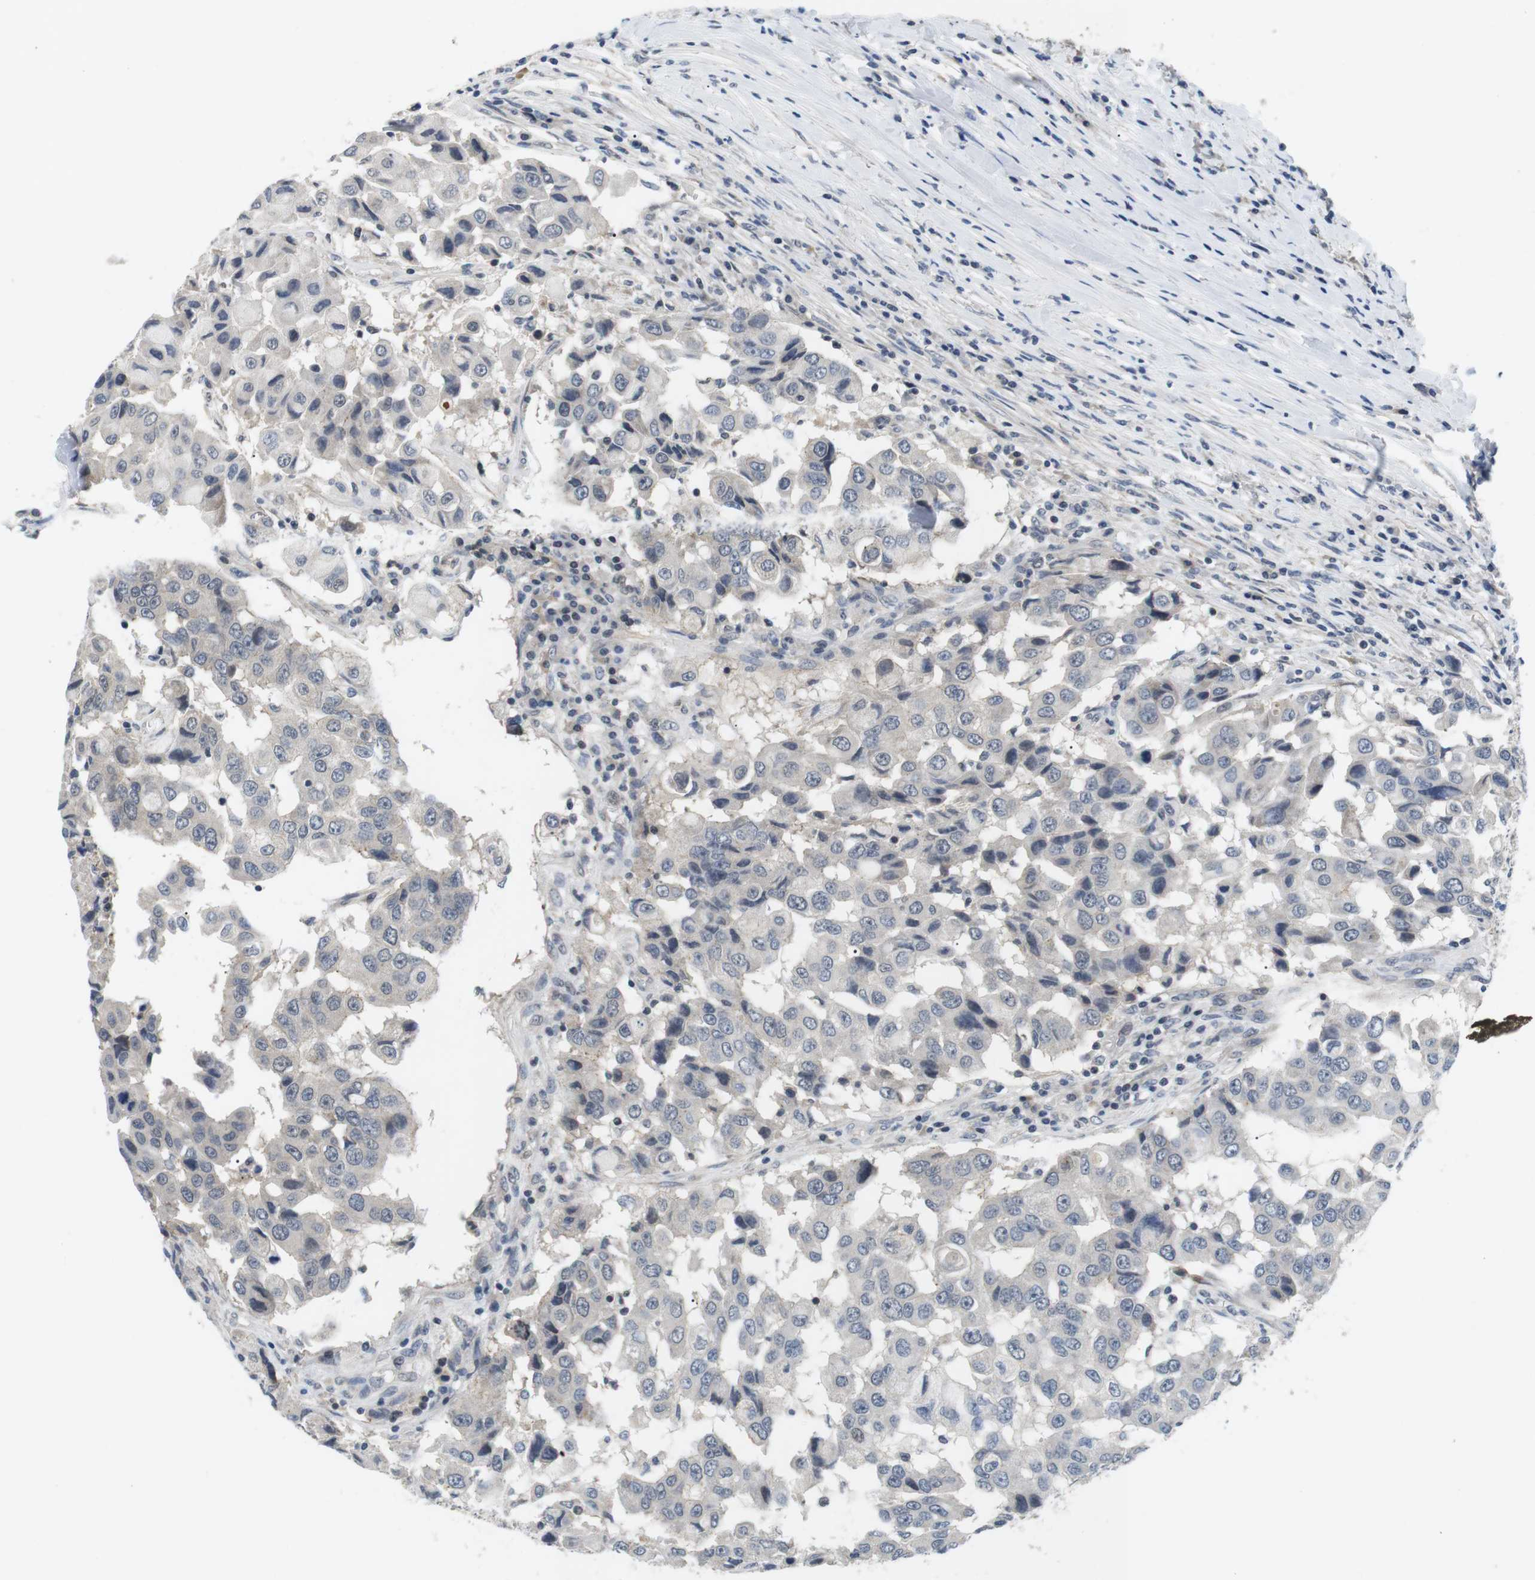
{"staining": {"intensity": "negative", "quantity": "none", "location": "none"}, "tissue": "breast cancer", "cell_type": "Tumor cells", "image_type": "cancer", "snomed": [{"axis": "morphology", "description": "Duct carcinoma"}, {"axis": "topography", "description": "Breast"}], "caption": "IHC of human infiltrating ductal carcinoma (breast) demonstrates no positivity in tumor cells.", "gene": "NECTIN1", "patient": {"sex": "female", "age": 27}}